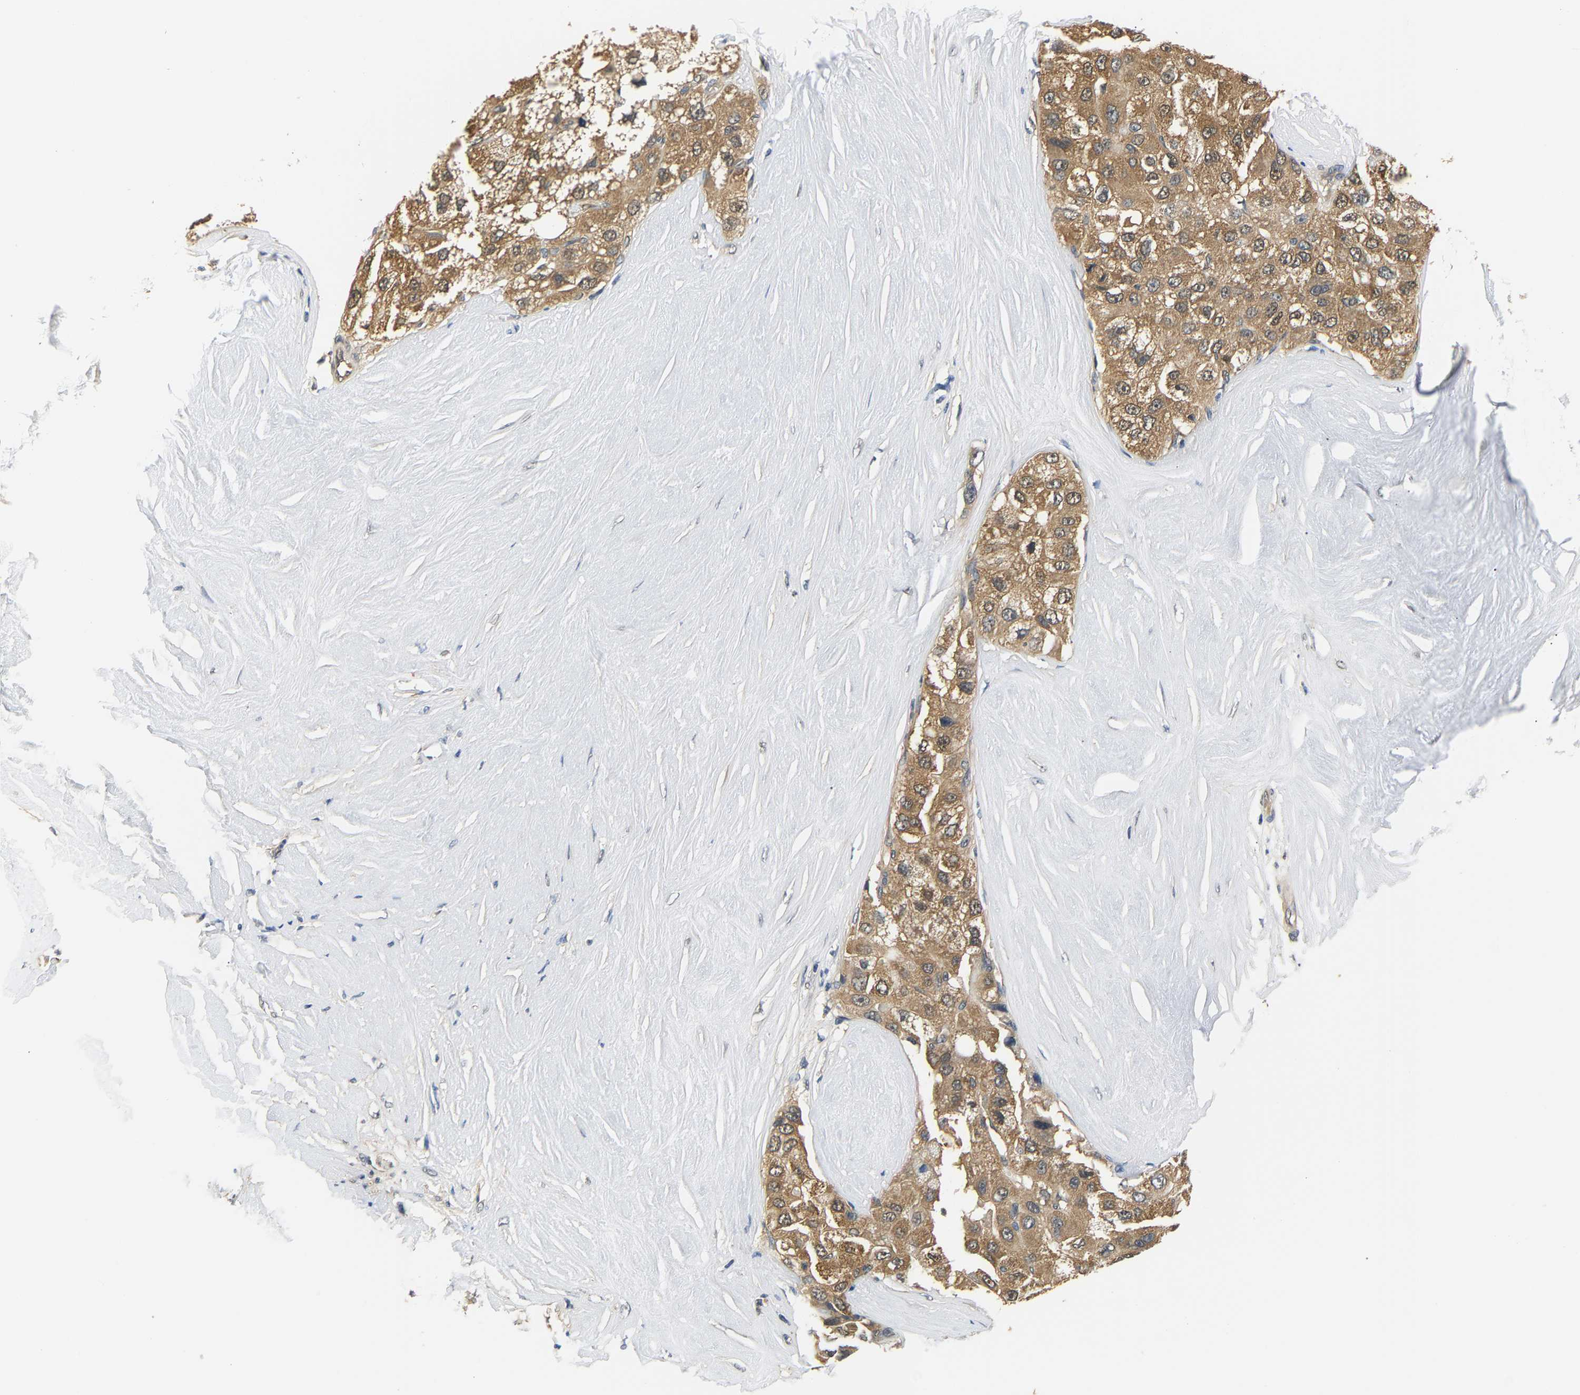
{"staining": {"intensity": "moderate", "quantity": ">75%", "location": "cytoplasmic/membranous"}, "tissue": "liver cancer", "cell_type": "Tumor cells", "image_type": "cancer", "snomed": [{"axis": "morphology", "description": "Carcinoma, Hepatocellular, NOS"}, {"axis": "topography", "description": "Liver"}], "caption": "Human hepatocellular carcinoma (liver) stained for a protein (brown) reveals moderate cytoplasmic/membranous positive staining in about >75% of tumor cells.", "gene": "ARHGEF12", "patient": {"sex": "male", "age": 80}}